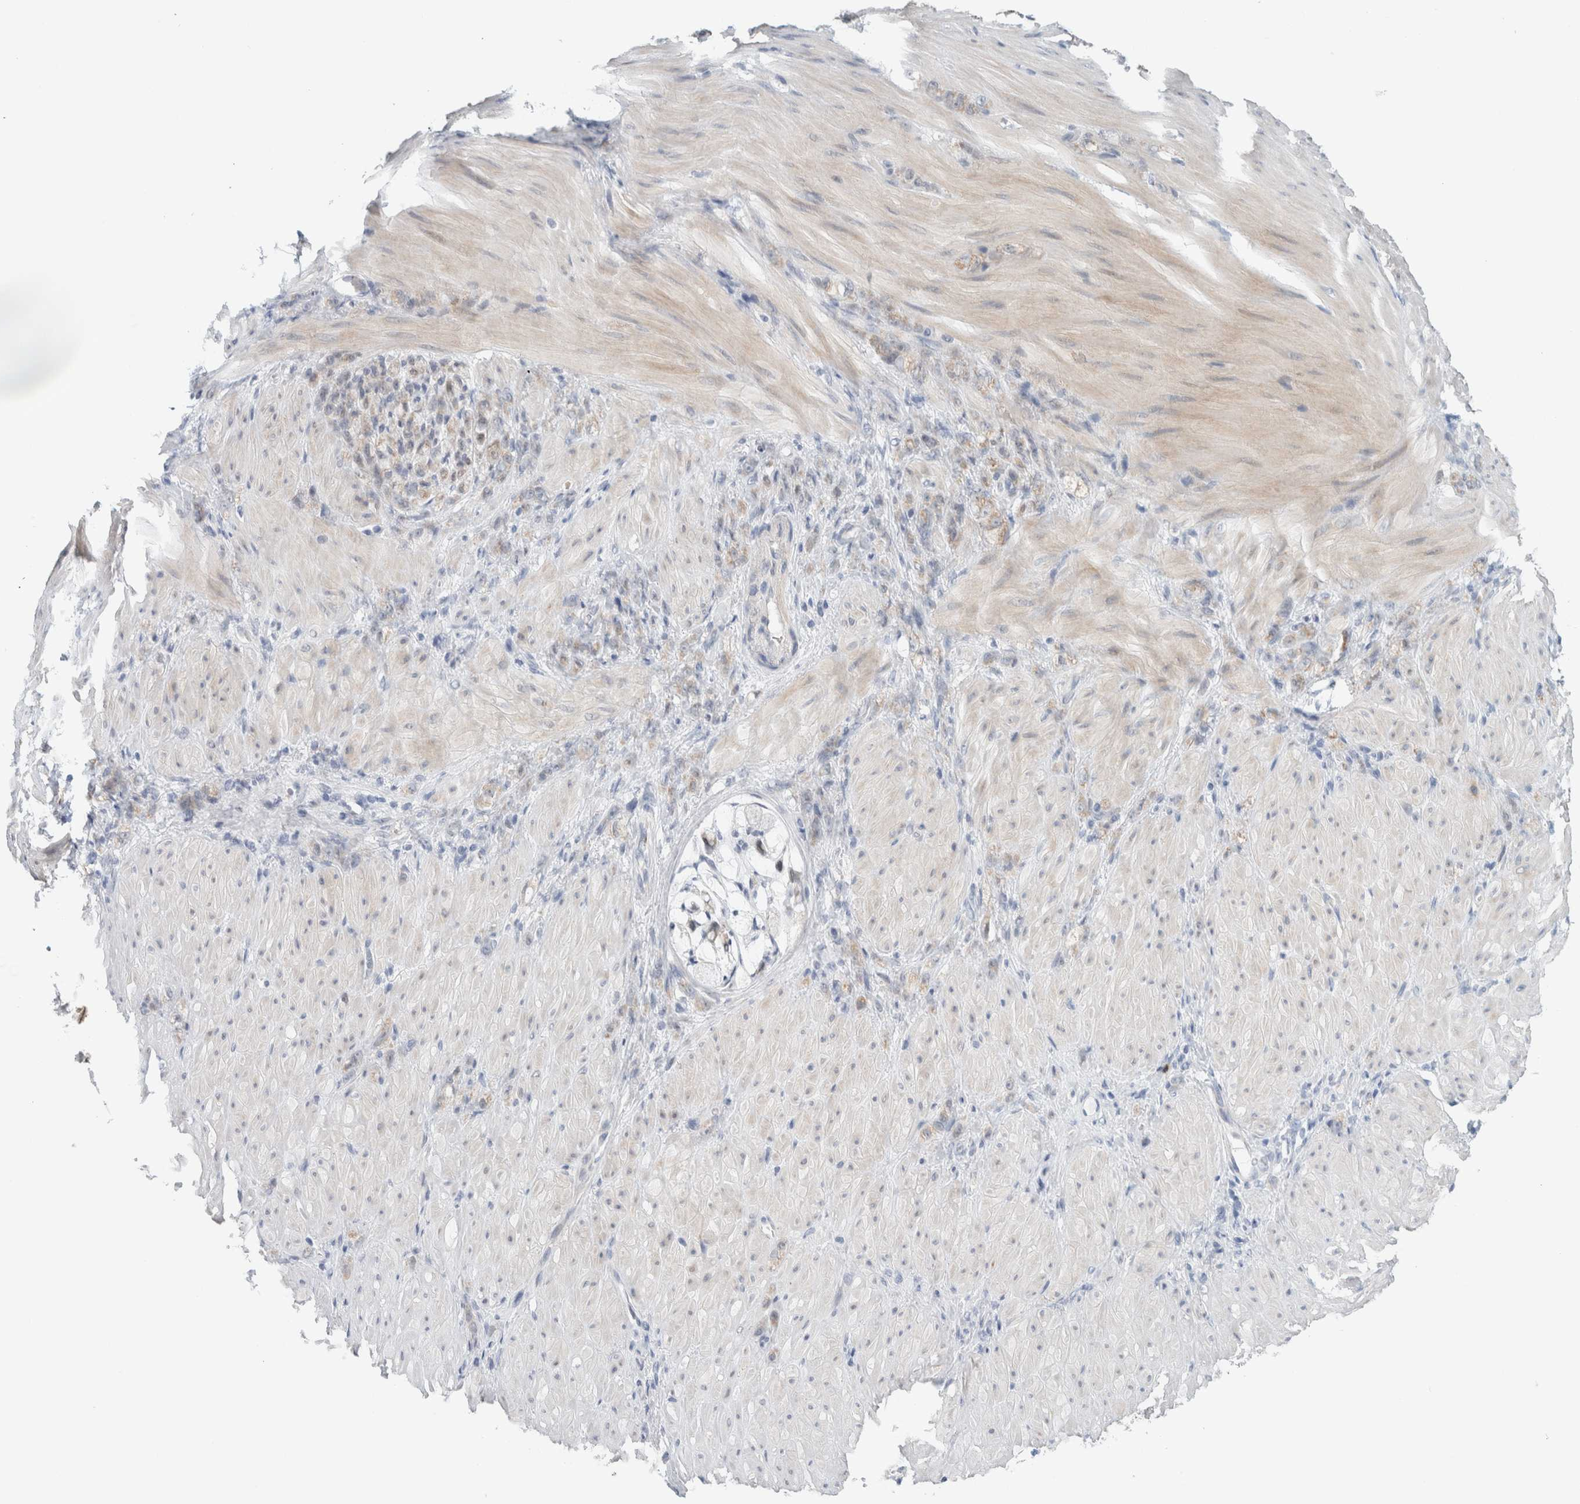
{"staining": {"intensity": "weak", "quantity": "<25%", "location": "cytoplasmic/membranous"}, "tissue": "stomach cancer", "cell_type": "Tumor cells", "image_type": "cancer", "snomed": [{"axis": "morphology", "description": "Normal tissue, NOS"}, {"axis": "morphology", "description": "Adenocarcinoma, NOS"}, {"axis": "topography", "description": "Stomach"}], "caption": "The histopathology image reveals no staining of tumor cells in stomach adenocarcinoma.", "gene": "CRAT", "patient": {"sex": "male", "age": 82}}